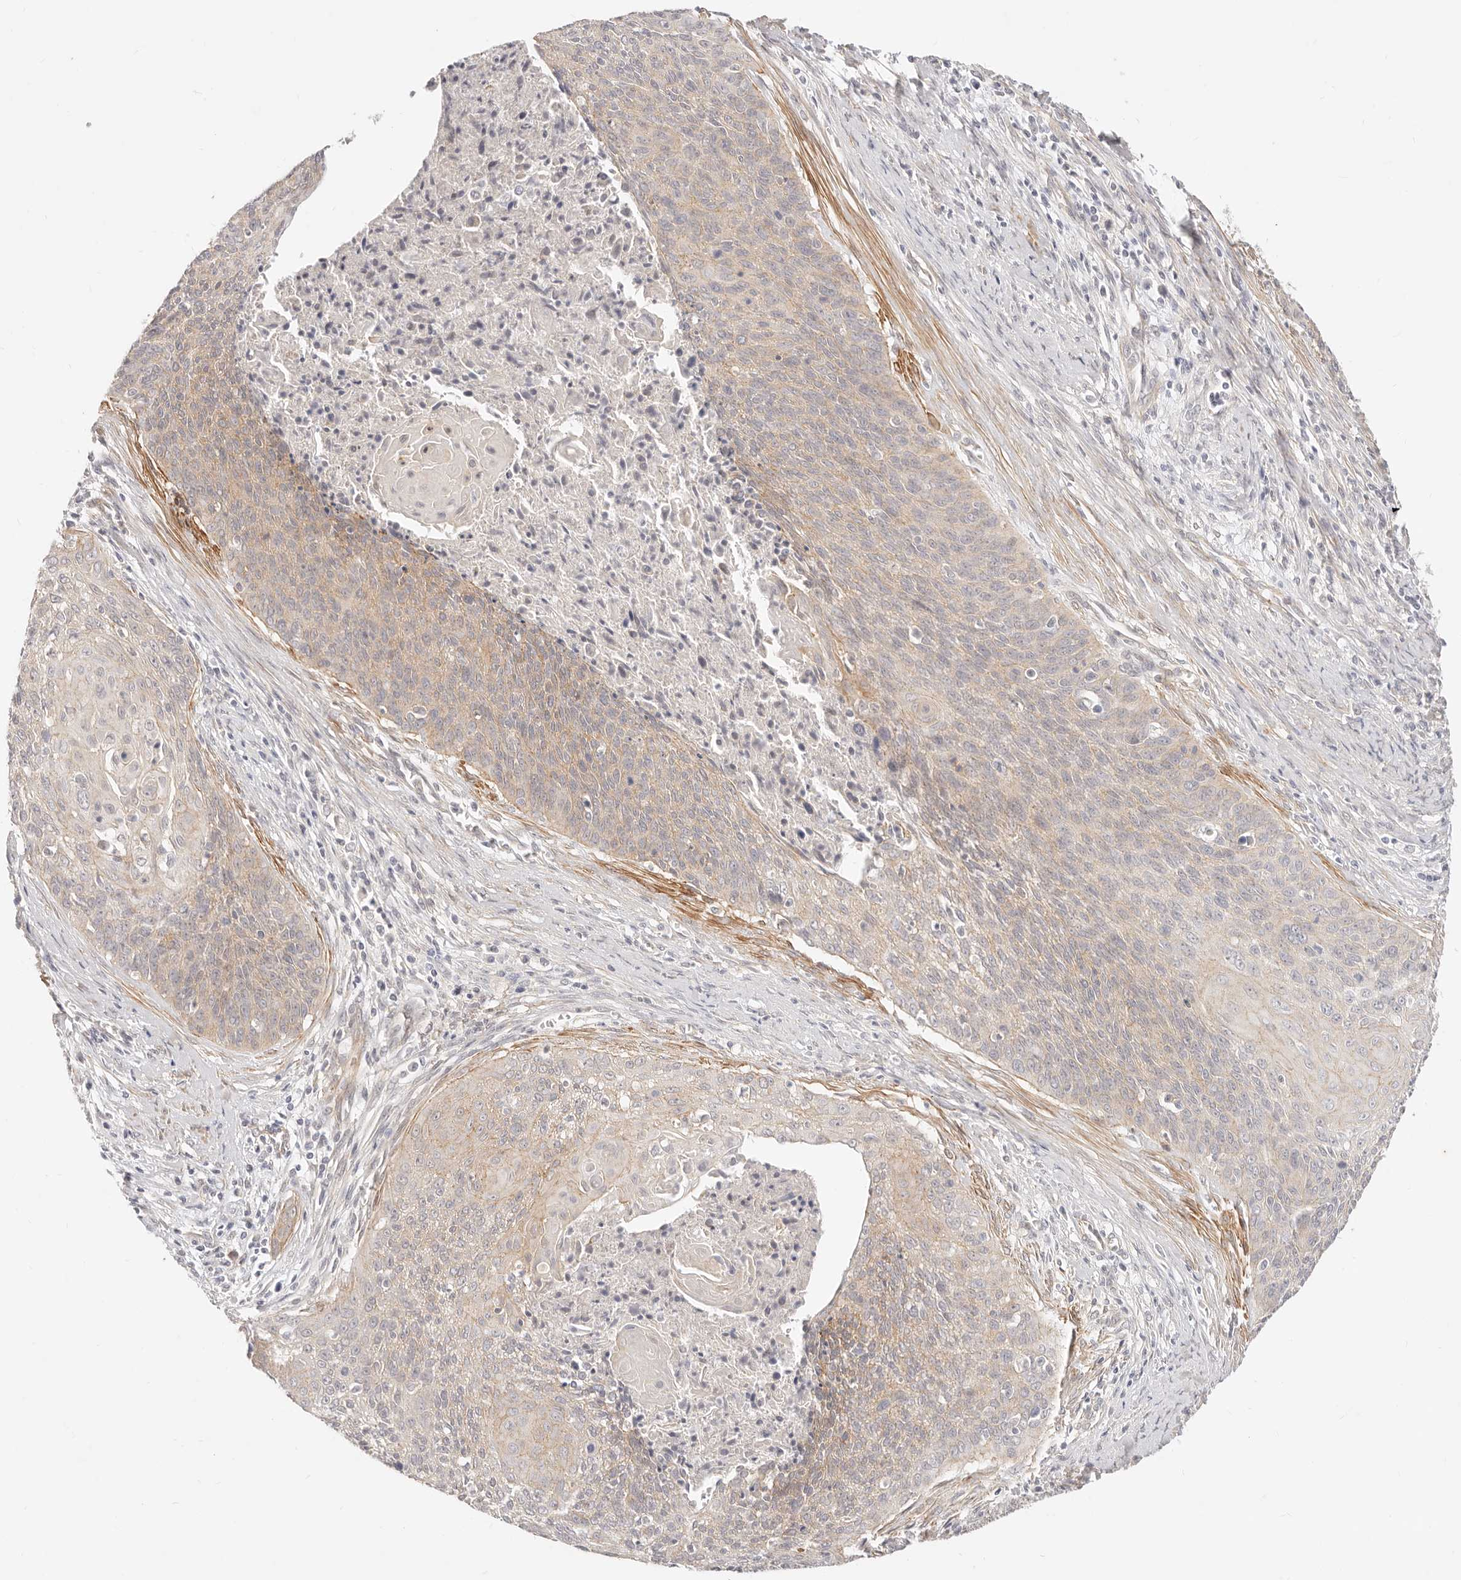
{"staining": {"intensity": "weak", "quantity": ">75%", "location": "cytoplasmic/membranous"}, "tissue": "cervical cancer", "cell_type": "Tumor cells", "image_type": "cancer", "snomed": [{"axis": "morphology", "description": "Squamous cell carcinoma, NOS"}, {"axis": "topography", "description": "Cervix"}], "caption": "The immunohistochemical stain shows weak cytoplasmic/membranous positivity in tumor cells of cervical squamous cell carcinoma tissue.", "gene": "UBXN10", "patient": {"sex": "female", "age": 55}}